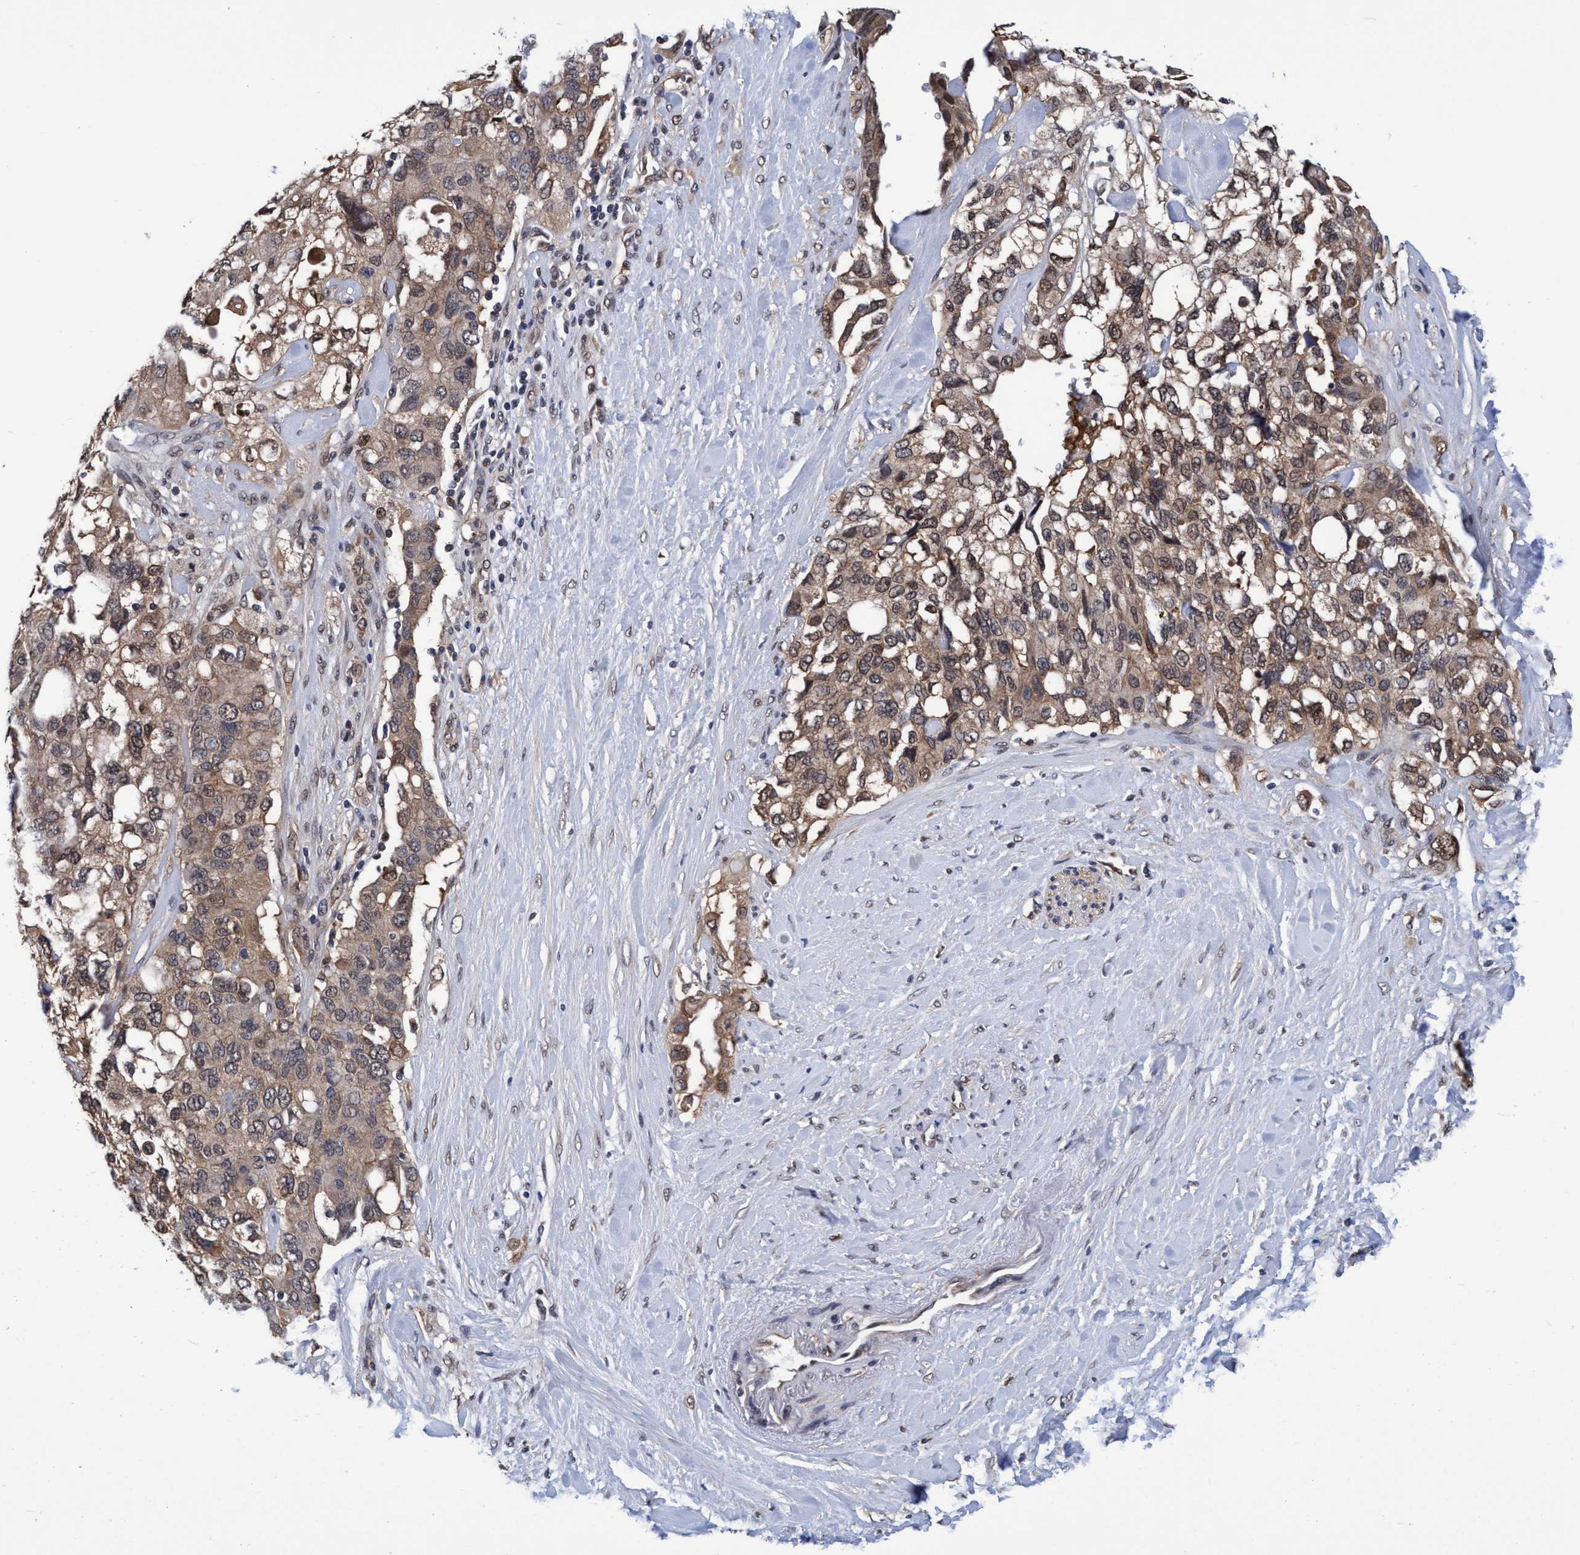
{"staining": {"intensity": "weak", "quantity": ">75%", "location": "cytoplasmic/membranous"}, "tissue": "pancreatic cancer", "cell_type": "Tumor cells", "image_type": "cancer", "snomed": [{"axis": "morphology", "description": "Adenocarcinoma, NOS"}, {"axis": "topography", "description": "Pancreas"}], "caption": "Brown immunohistochemical staining in pancreatic cancer displays weak cytoplasmic/membranous positivity in approximately >75% of tumor cells. The protein of interest is shown in brown color, while the nuclei are stained blue.", "gene": "PSMD12", "patient": {"sex": "female", "age": 56}}